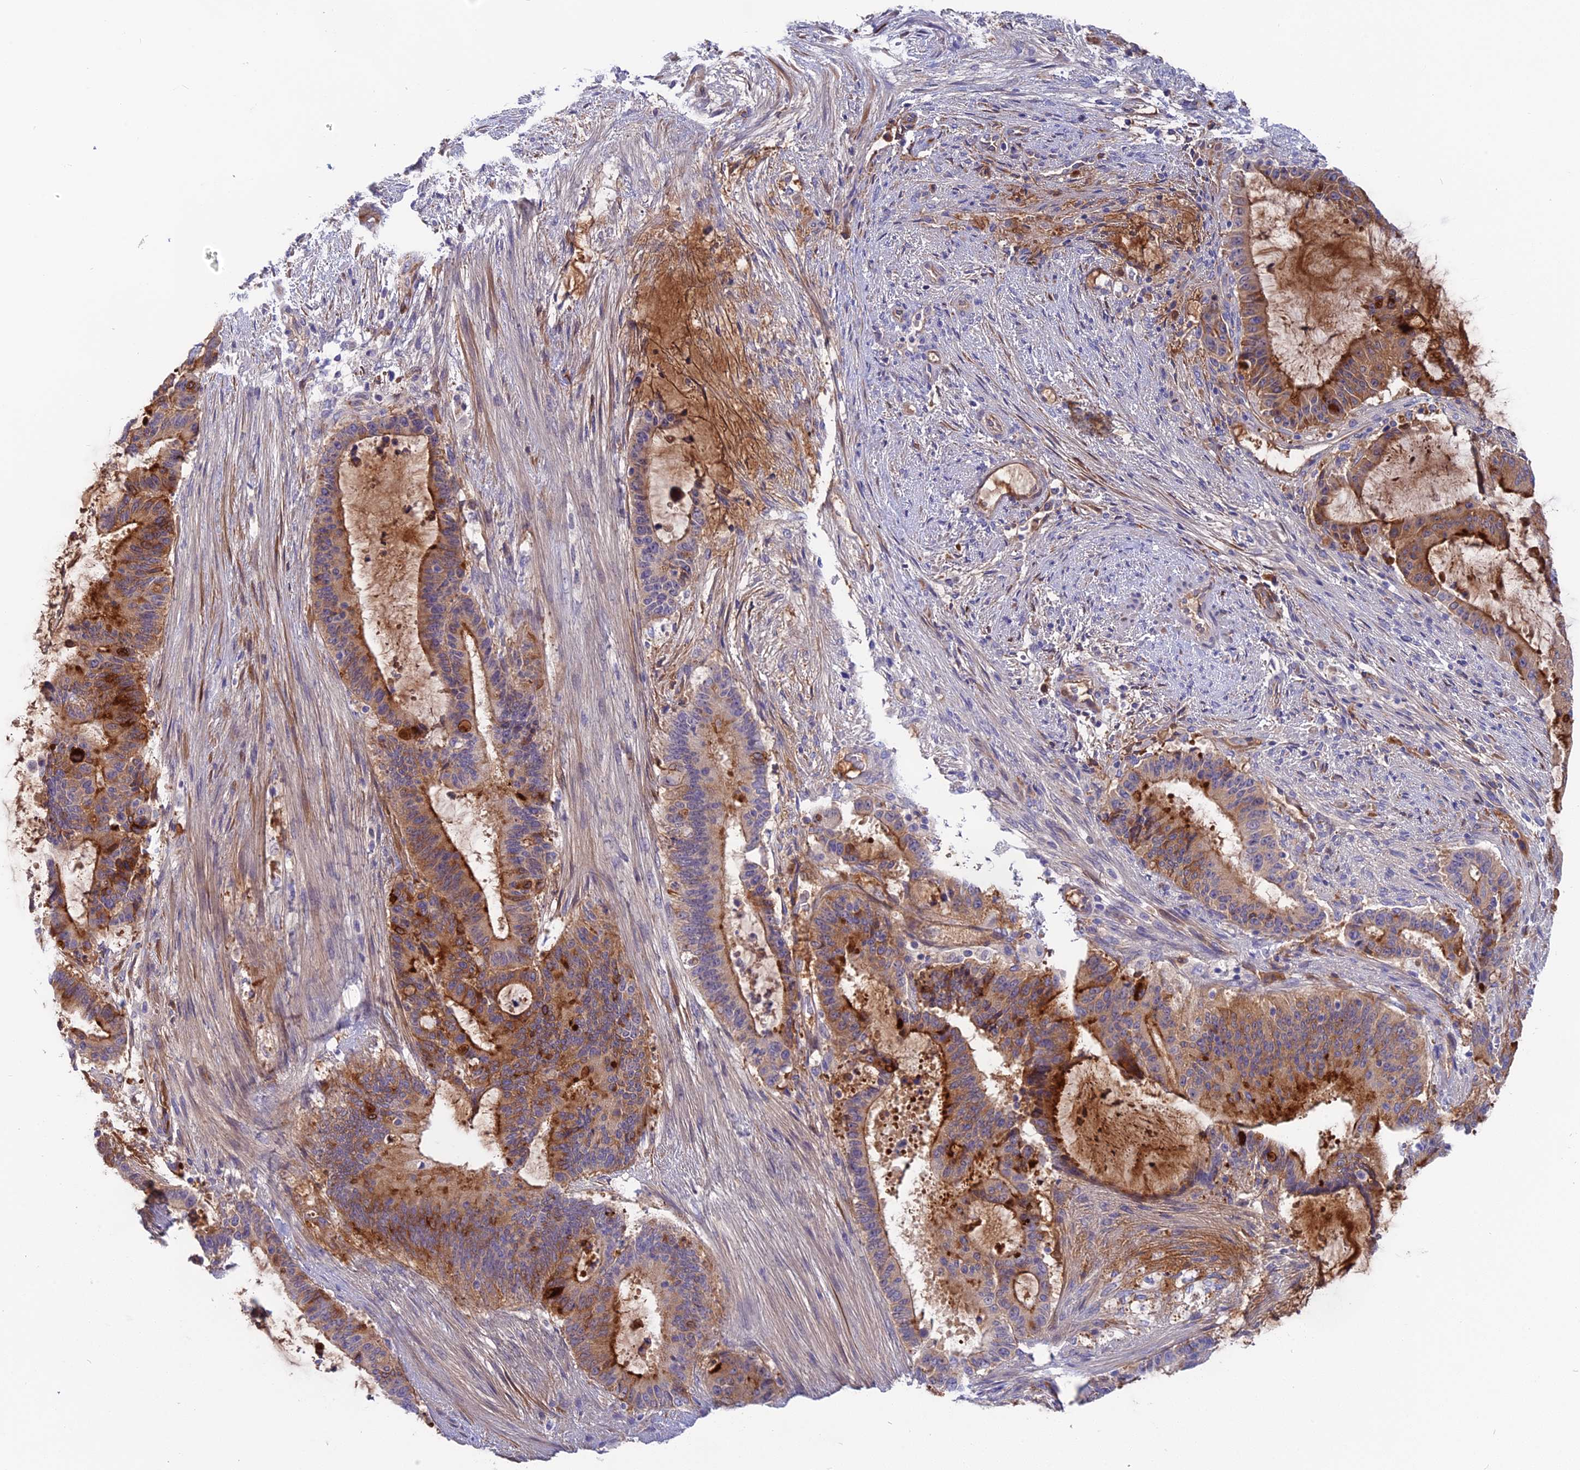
{"staining": {"intensity": "moderate", "quantity": ">75%", "location": "cytoplasmic/membranous"}, "tissue": "liver cancer", "cell_type": "Tumor cells", "image_type": "cancer", "snomed": [{"axis": "morphology", "description": "Normal tissue, NOS"}, {"axis": "morphology", "description": "Cholangiocarcinoma"}, {"axis": "topography", "description": "Liver"}, {"axis": "topography", "description": "Peripheral nerve tissue"}], "caption": "Protein staining of cholangiocarcinoma (liver) tissue displays moderate cytoplasmic/membranous expression in about >75% of tumor cells.", "gene": "TENT4B", "patient": {"sex": "female", "age": 73}}